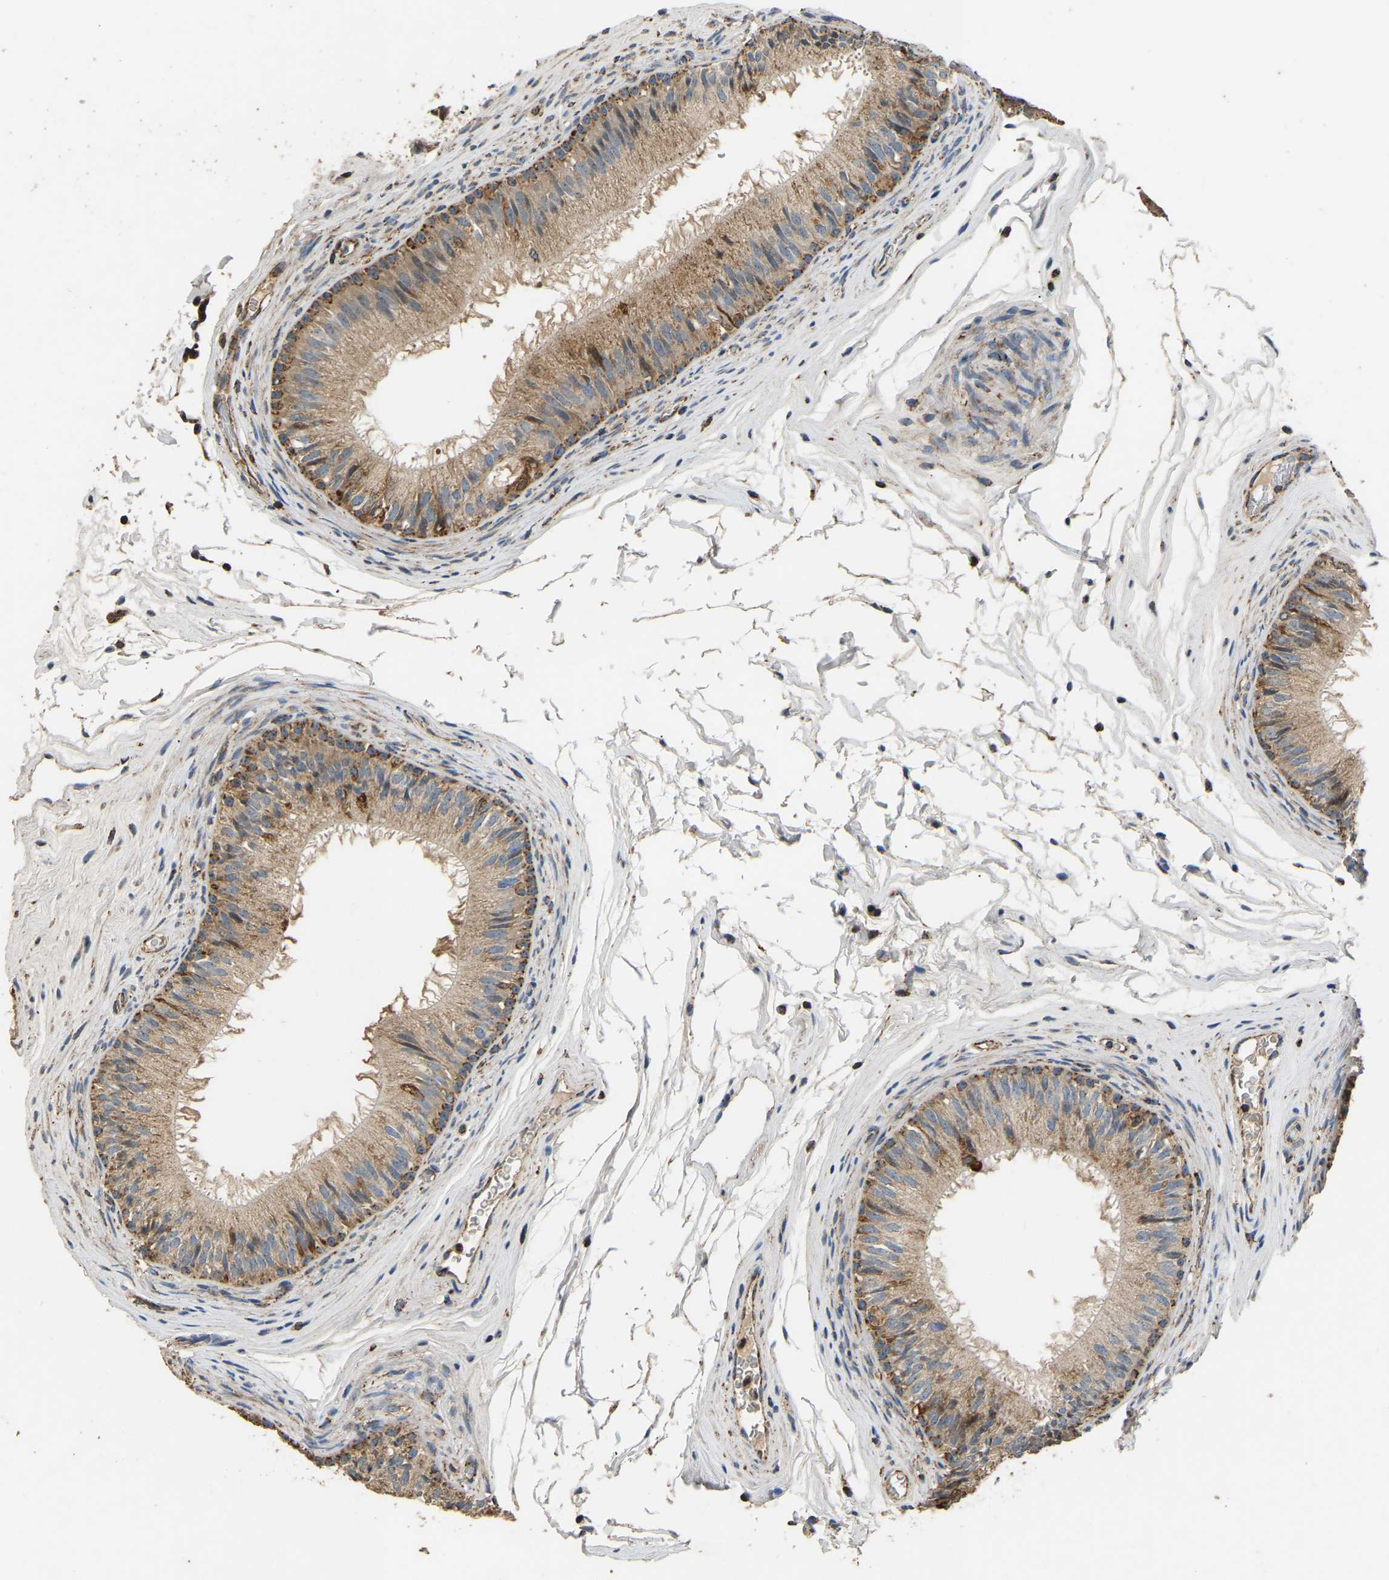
{"staining": {"intensity": "strong", "quantity": ">75%", "location": "cytoplasmic/membranous"}, "tissue": "epididymis", "cell_type": "Glandular cells", "image_type": "normal", "snomed": [{"axis": "morphology", "description": "Normal tissue, NOS"}, {"axis": "topography", "description": "Testis"}, {"axis": "topography", "description": "Epididymis"}], "caption": "A brown stain labels strong cytoplasmic/membranous staining of a protein in glandular cells of benign epididymis. (DAB IHC with brightfield microscopy, high magnification).", "gene": "TUFM", "patient": {"sex": "male", "age": 36}}